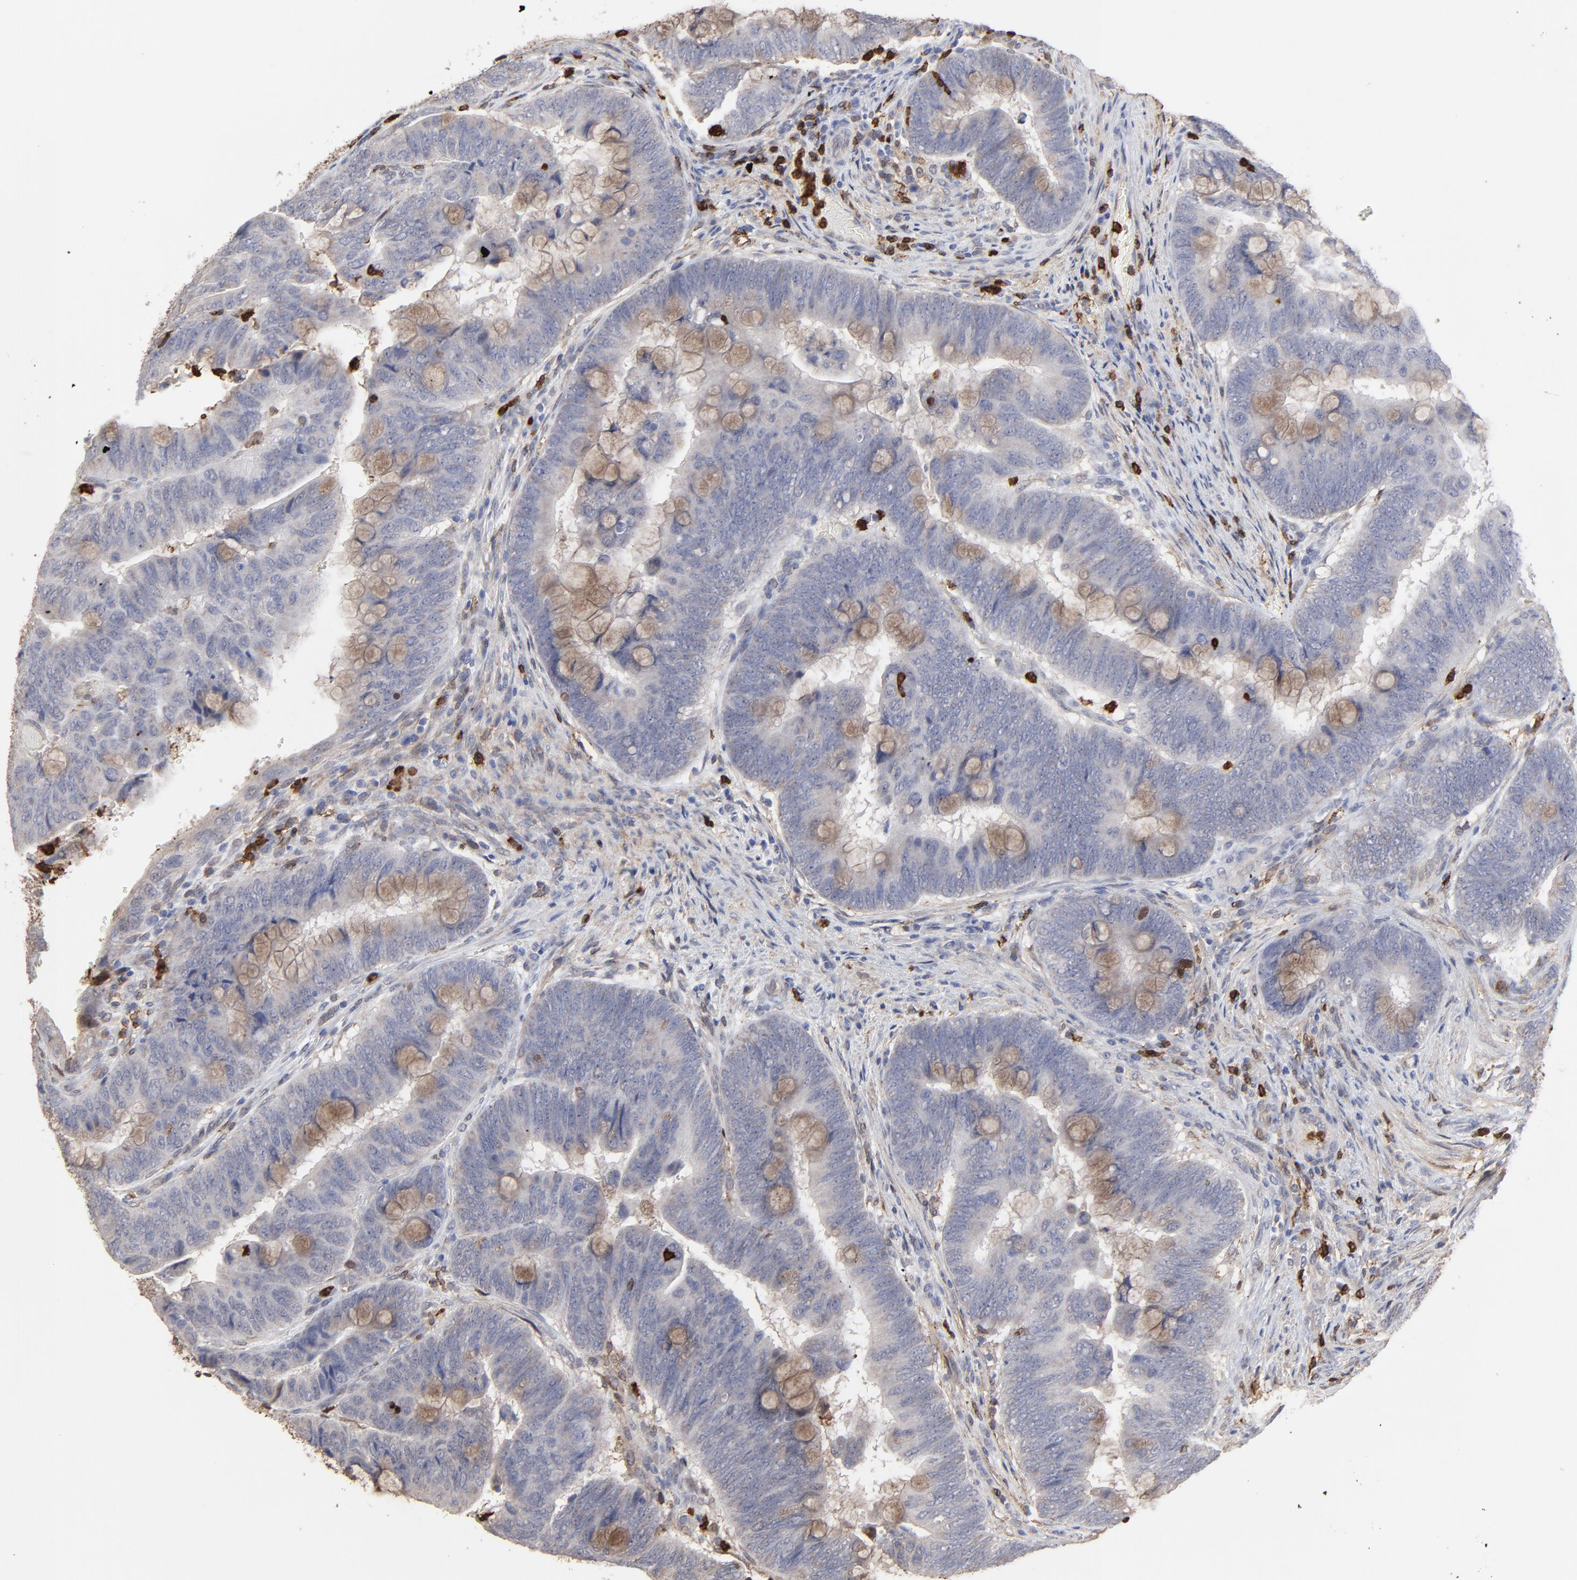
{"staining": {"intensity": "weak", "quantity": "25%-75%", "location": "cytoplasmic/membranous"}, "tissue": "colorectal cancer", "cell_type": "Tumor cells", "image_type": "cancer", "snomed": [{"axis": "morphology", "description": "Normal tissue, NOS"}, {"axis": "morphology", "description": "Adenocarcinoma, NOS"}, {"axis": "topography", "description": "Rectum"}], "caption": "This image reveals immunohistochemistry (IHC) staining of human colorectal cancer (adenocarcinoma), with low weak cytoplasmic/membranous positivity in approximately 25%-75% of tumor cells.", "gene": "SLC6A14", "patient": {"sex": "male", "age": 92}}